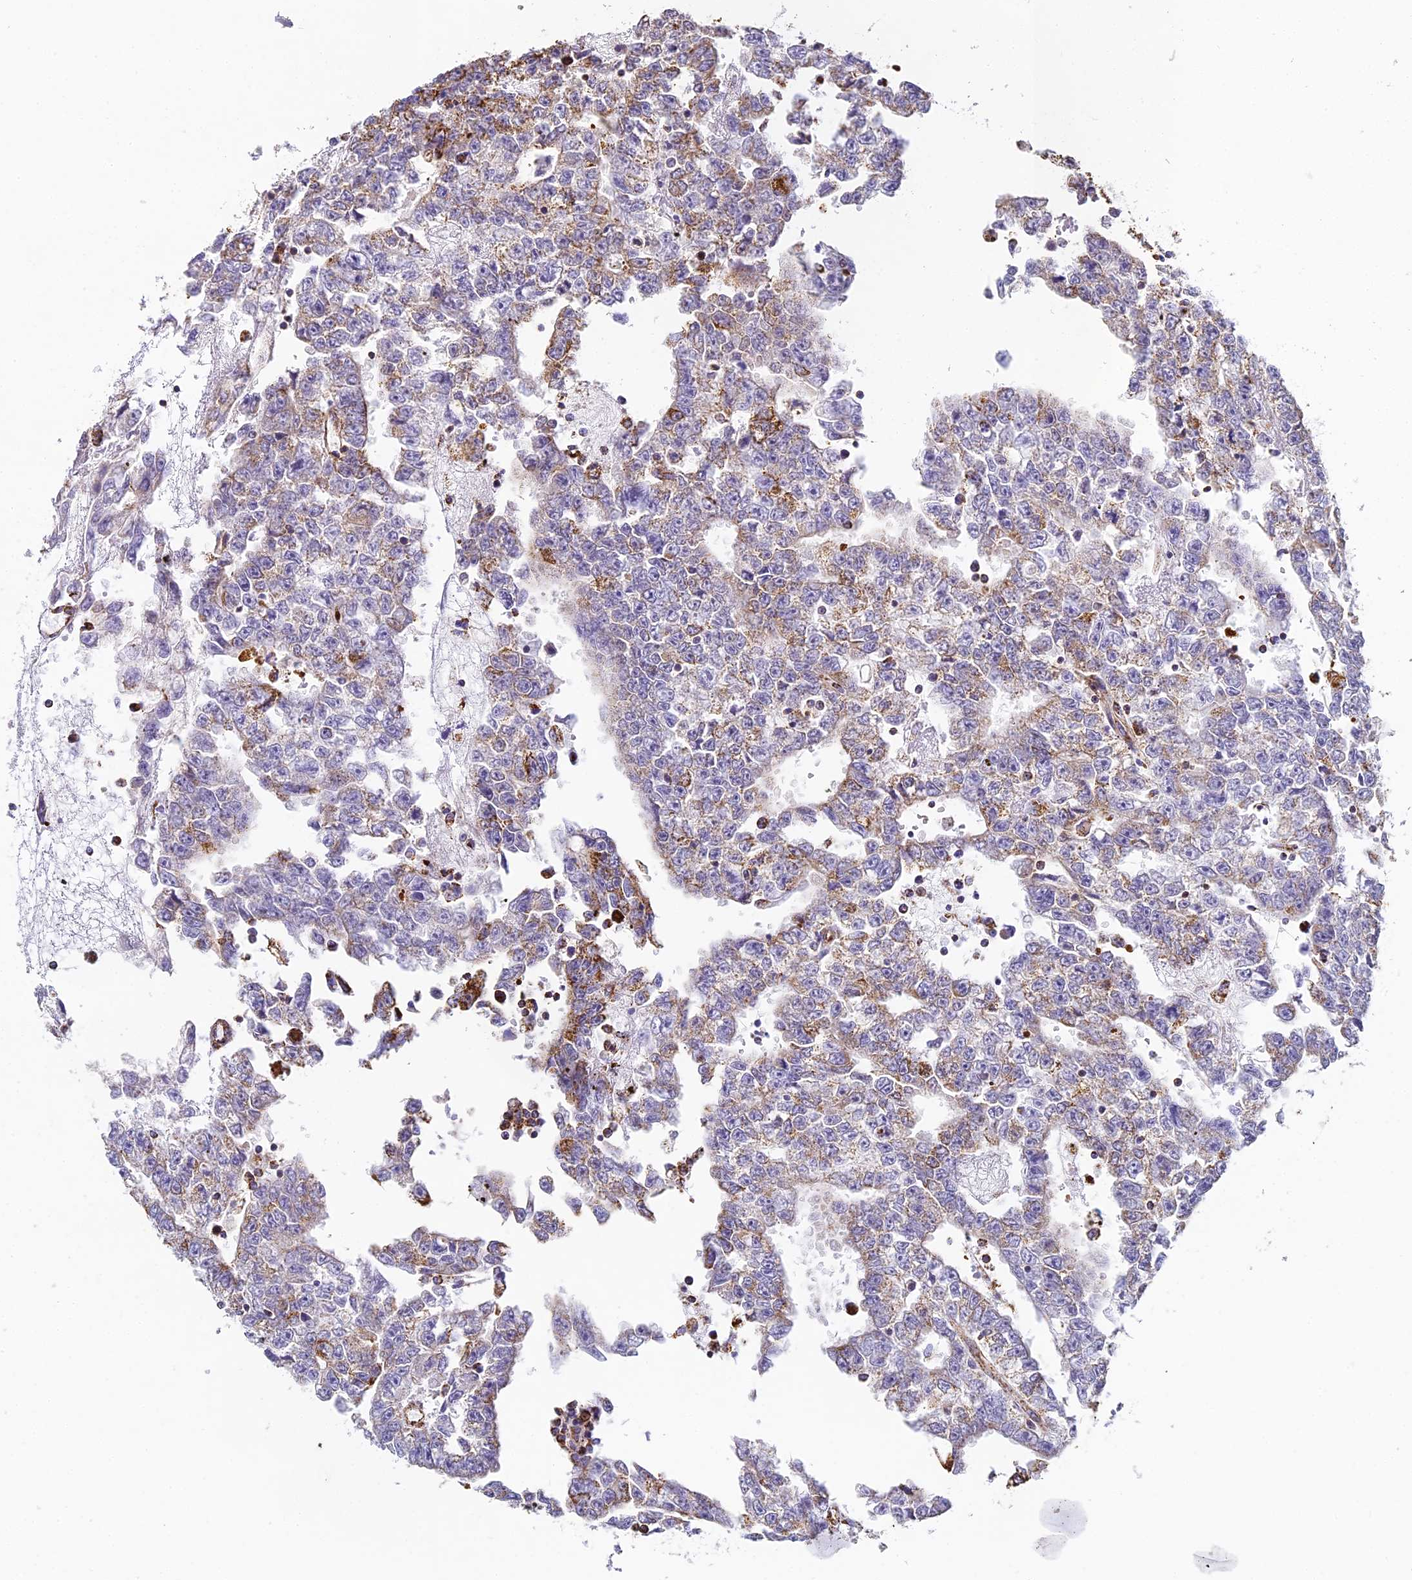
{"staining": {"intensity": "weak", "quantity": "<25%", "location": "cytoplasmic/membranous"}, "tissue": "testis cancer", "cell_type": "Tumor cells", "image_type": "cancer", "snomed": [{"axis": "morphology", "description": "Carcinoma, Embryonal, NOS"}, {"axis": "topography", "description": "Testis"}], "caption": "High power microscopy image of an immunohistochemistry histopathology image of embryonal carcinoma (testis), revealing no significant expression in tumor cells.", "gene": "STK17A", "patient": {"sex": "male", "age": 25}}